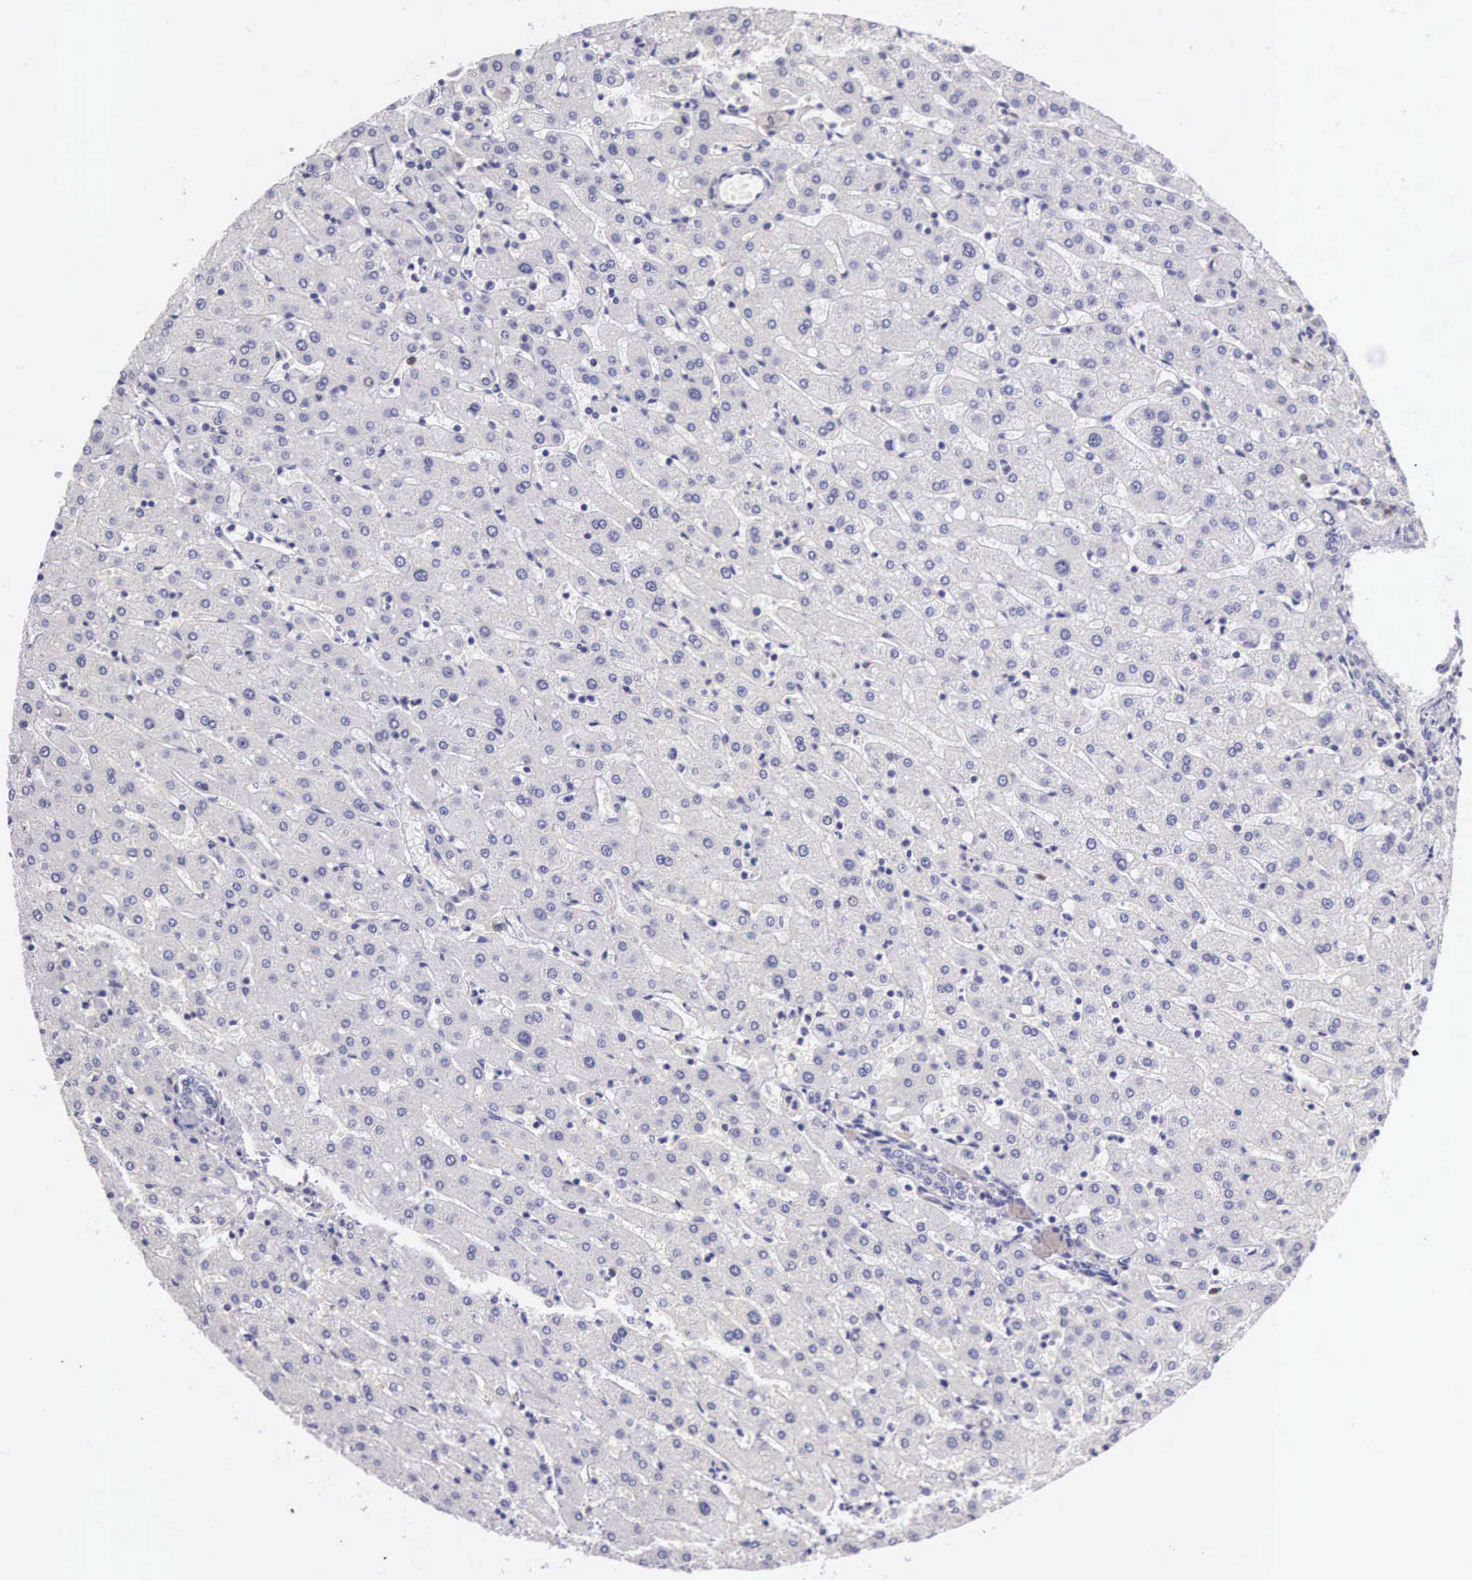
{"staining": {"intensity": "negative", "quantity": "none", "location": "none"}, "tissue": "liver", "cell_type": "Cholangiocytes", "image_type": "normal", "snomed": [{"axis": "morphology", "description": "Normal tissue, NOS"}, {"axis": "topography", "description": "Liver"}], "caption": "This is an IHC histopathology image of unremarkable liver. There is no expression in cholangiocytes.", "gene": "OSBPL3", "patient": {"sex": "female", "age": 30}}